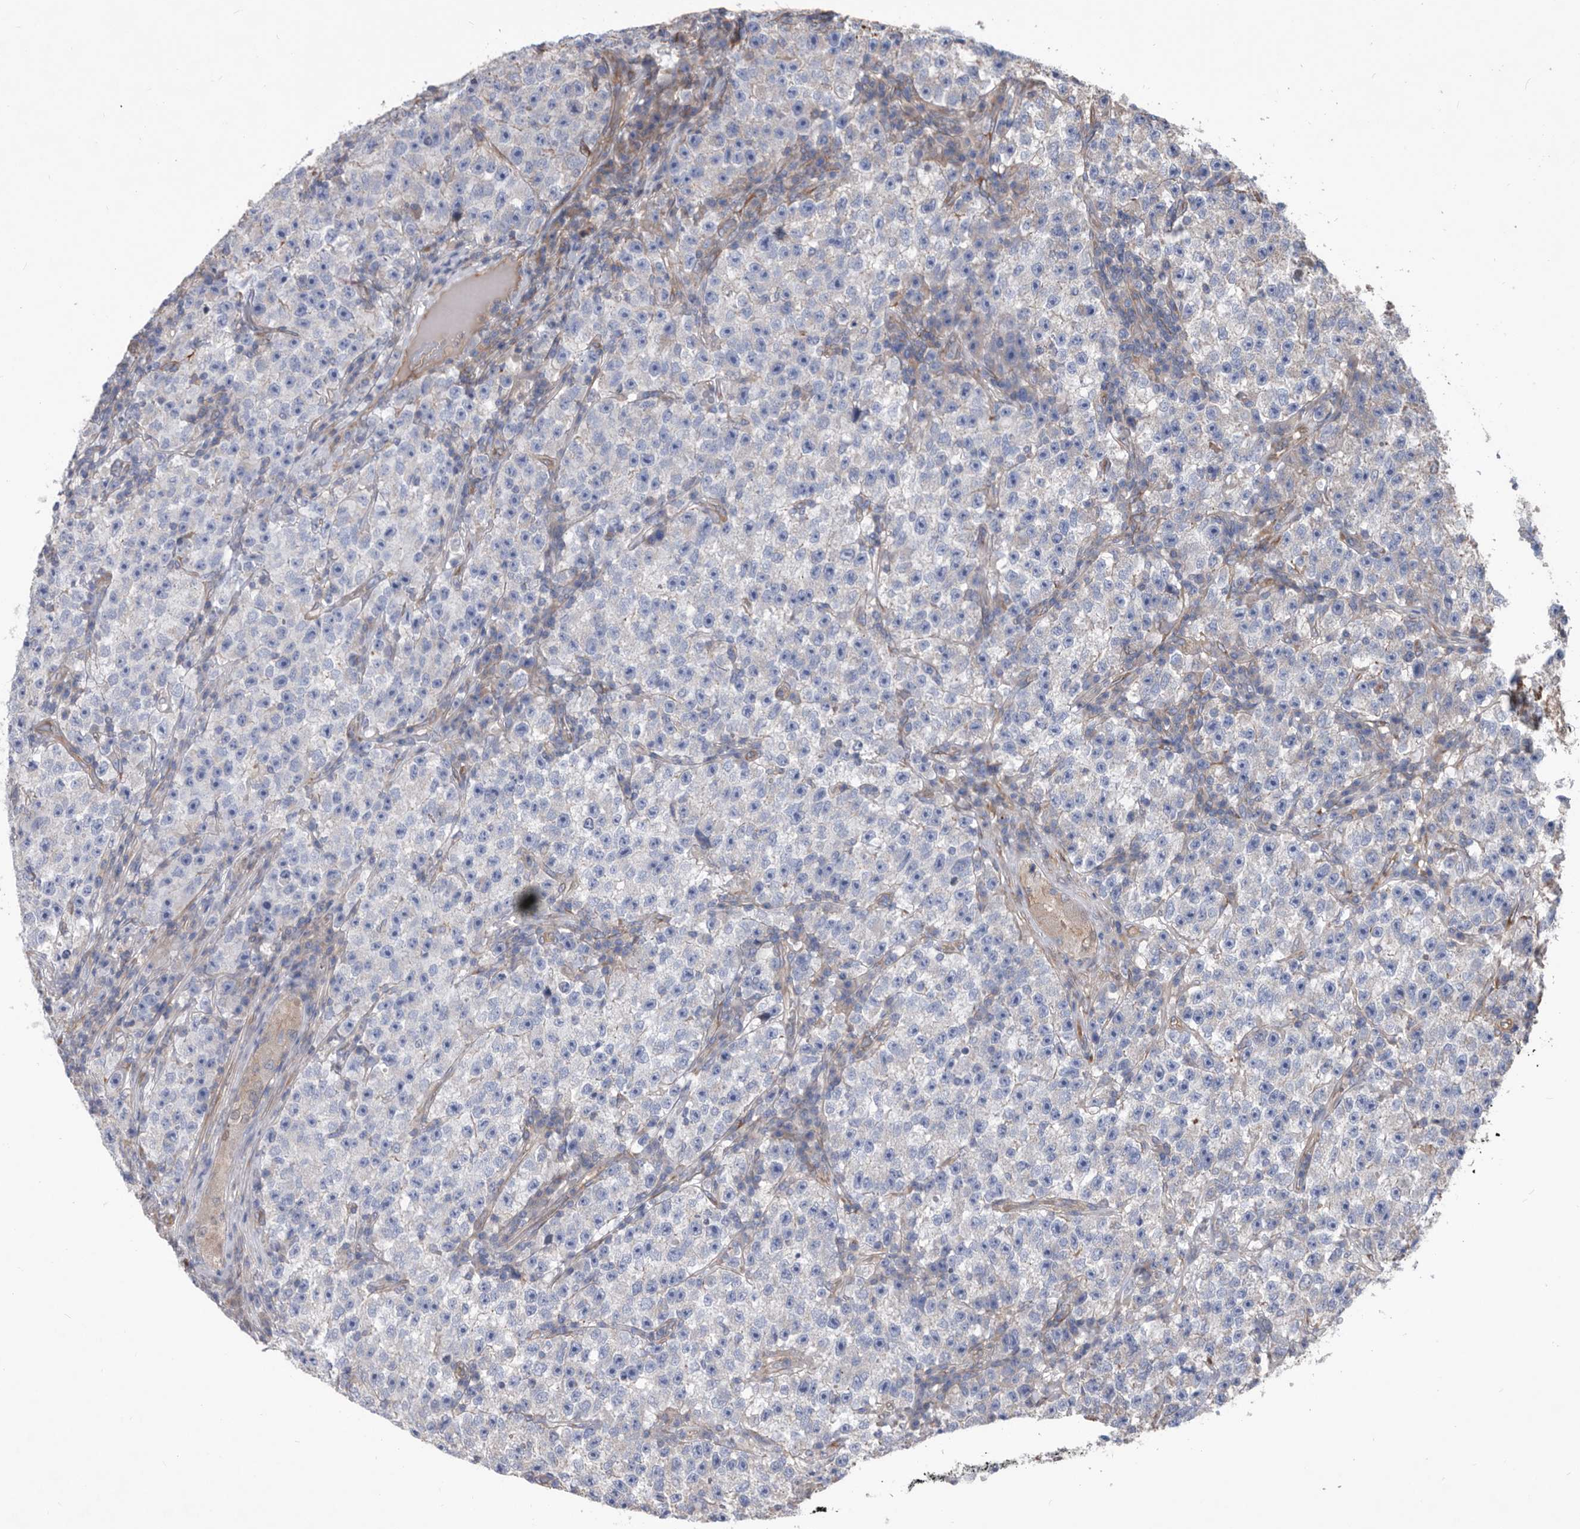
{"staining": {"intensity": "negative", "quantity": "none", "location": "none"}, "tissue": "testis cancer", "cell_type": "Tumor cells", "image_type": "cancer", "snomed": [{"axis": "morphology", "description": "Seminoma, NOS"}, {"axis": "topography", "description": "Testis"}], "caption": "An image of testis cancer (seminoma) stained for a protein demonstrates no brown staining in tumor cells.", "gene": "ATP13A3", "patient": {"sex": "male", "age": 22}}